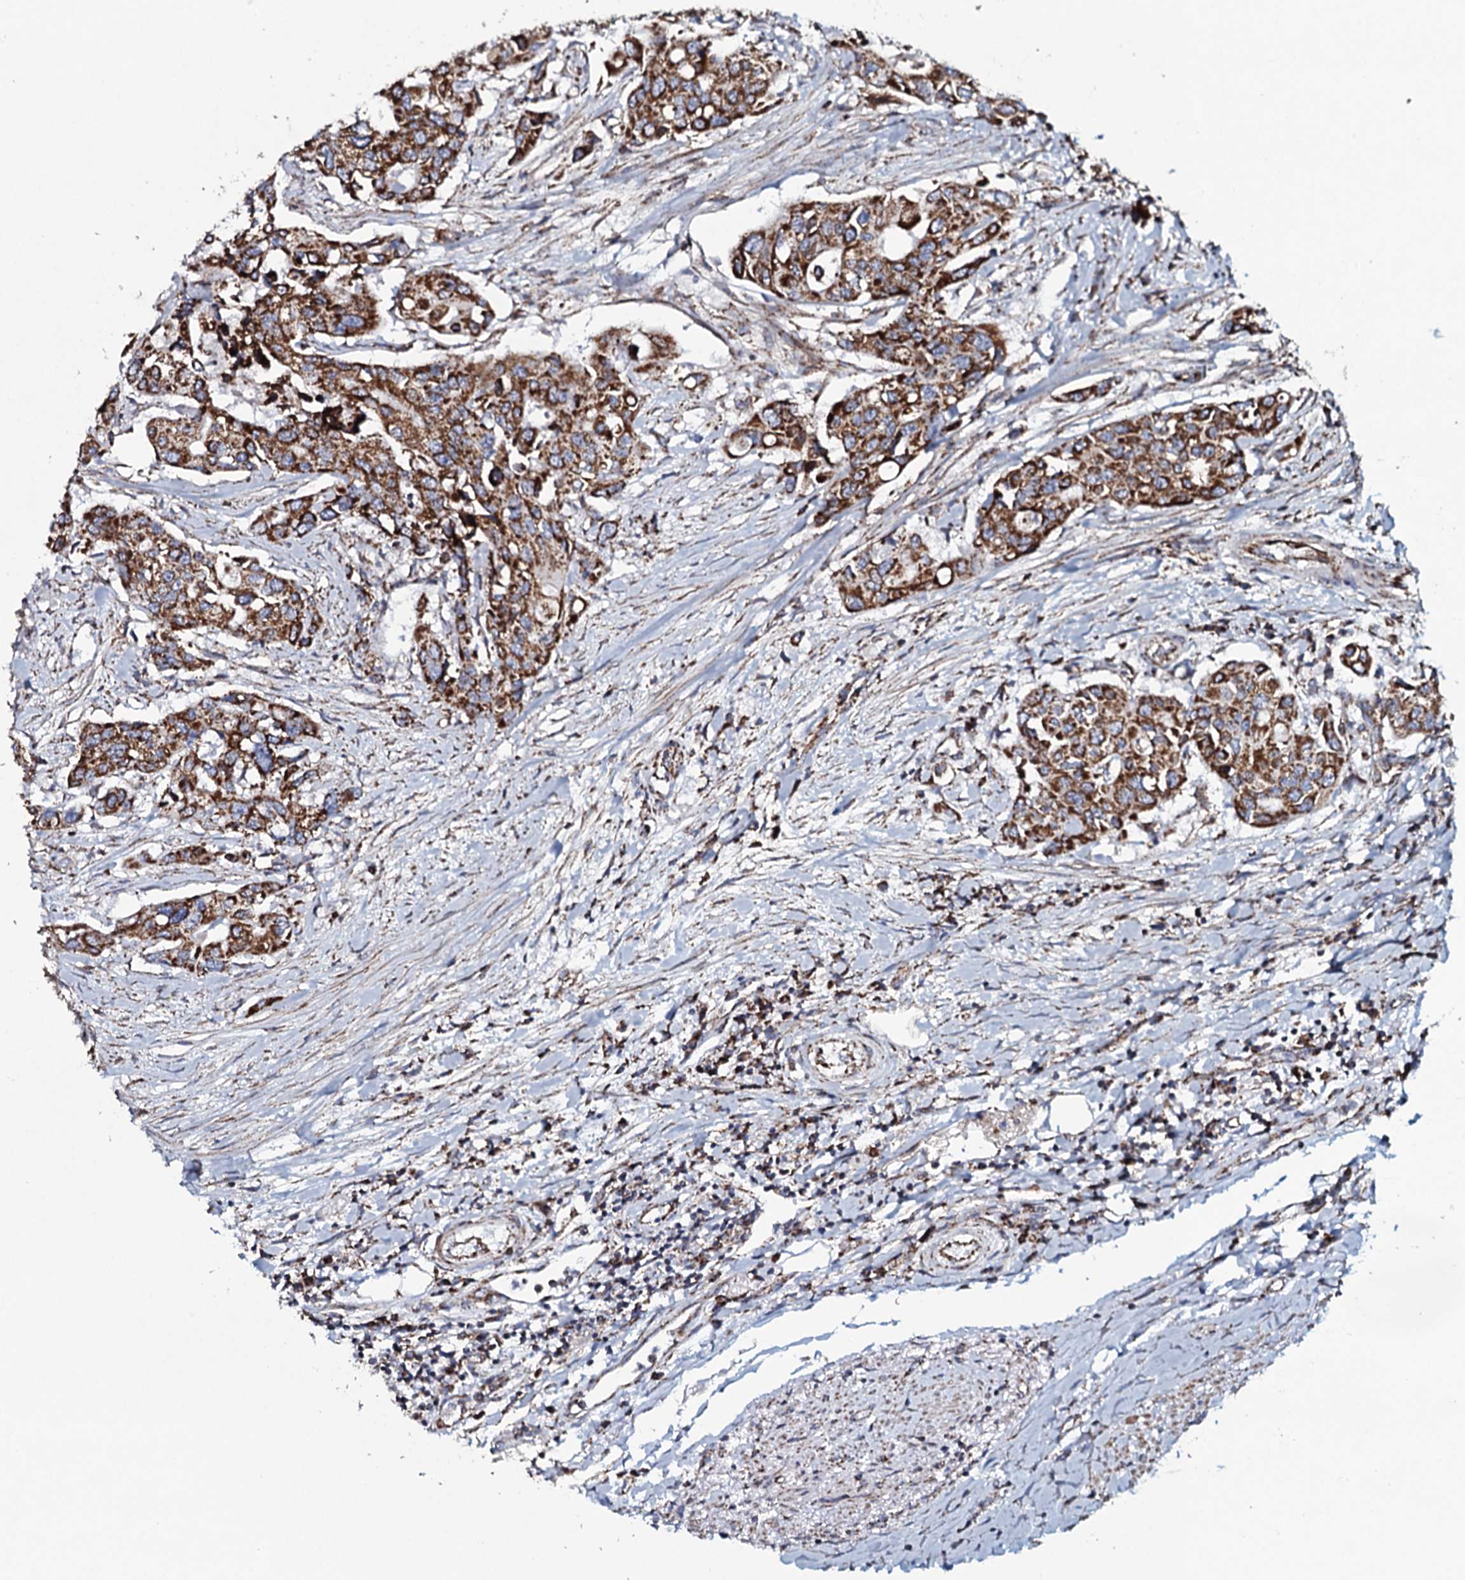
{"staining": {"intensity": "strong", "quantity": ">75%", "location": "cytoplasmic/membranous"}, "tissue": "colorectal cancer", "cell_type": "Tumor cells", "image_type": "cancer", "snomed": [{"axis": "morphology", "description": "Adenocarcinoma, NOS"}, {"axis": "topography", "description": "Colon"}], "caption": "Adenocarcinoma (colorectal) stained with a brown dye demonstrates strong cytoplasmic/membranous positive staining in about >75% of tumor cells.", "gene": "EVC2", "patient": {"sex": "male", "age": 77}}